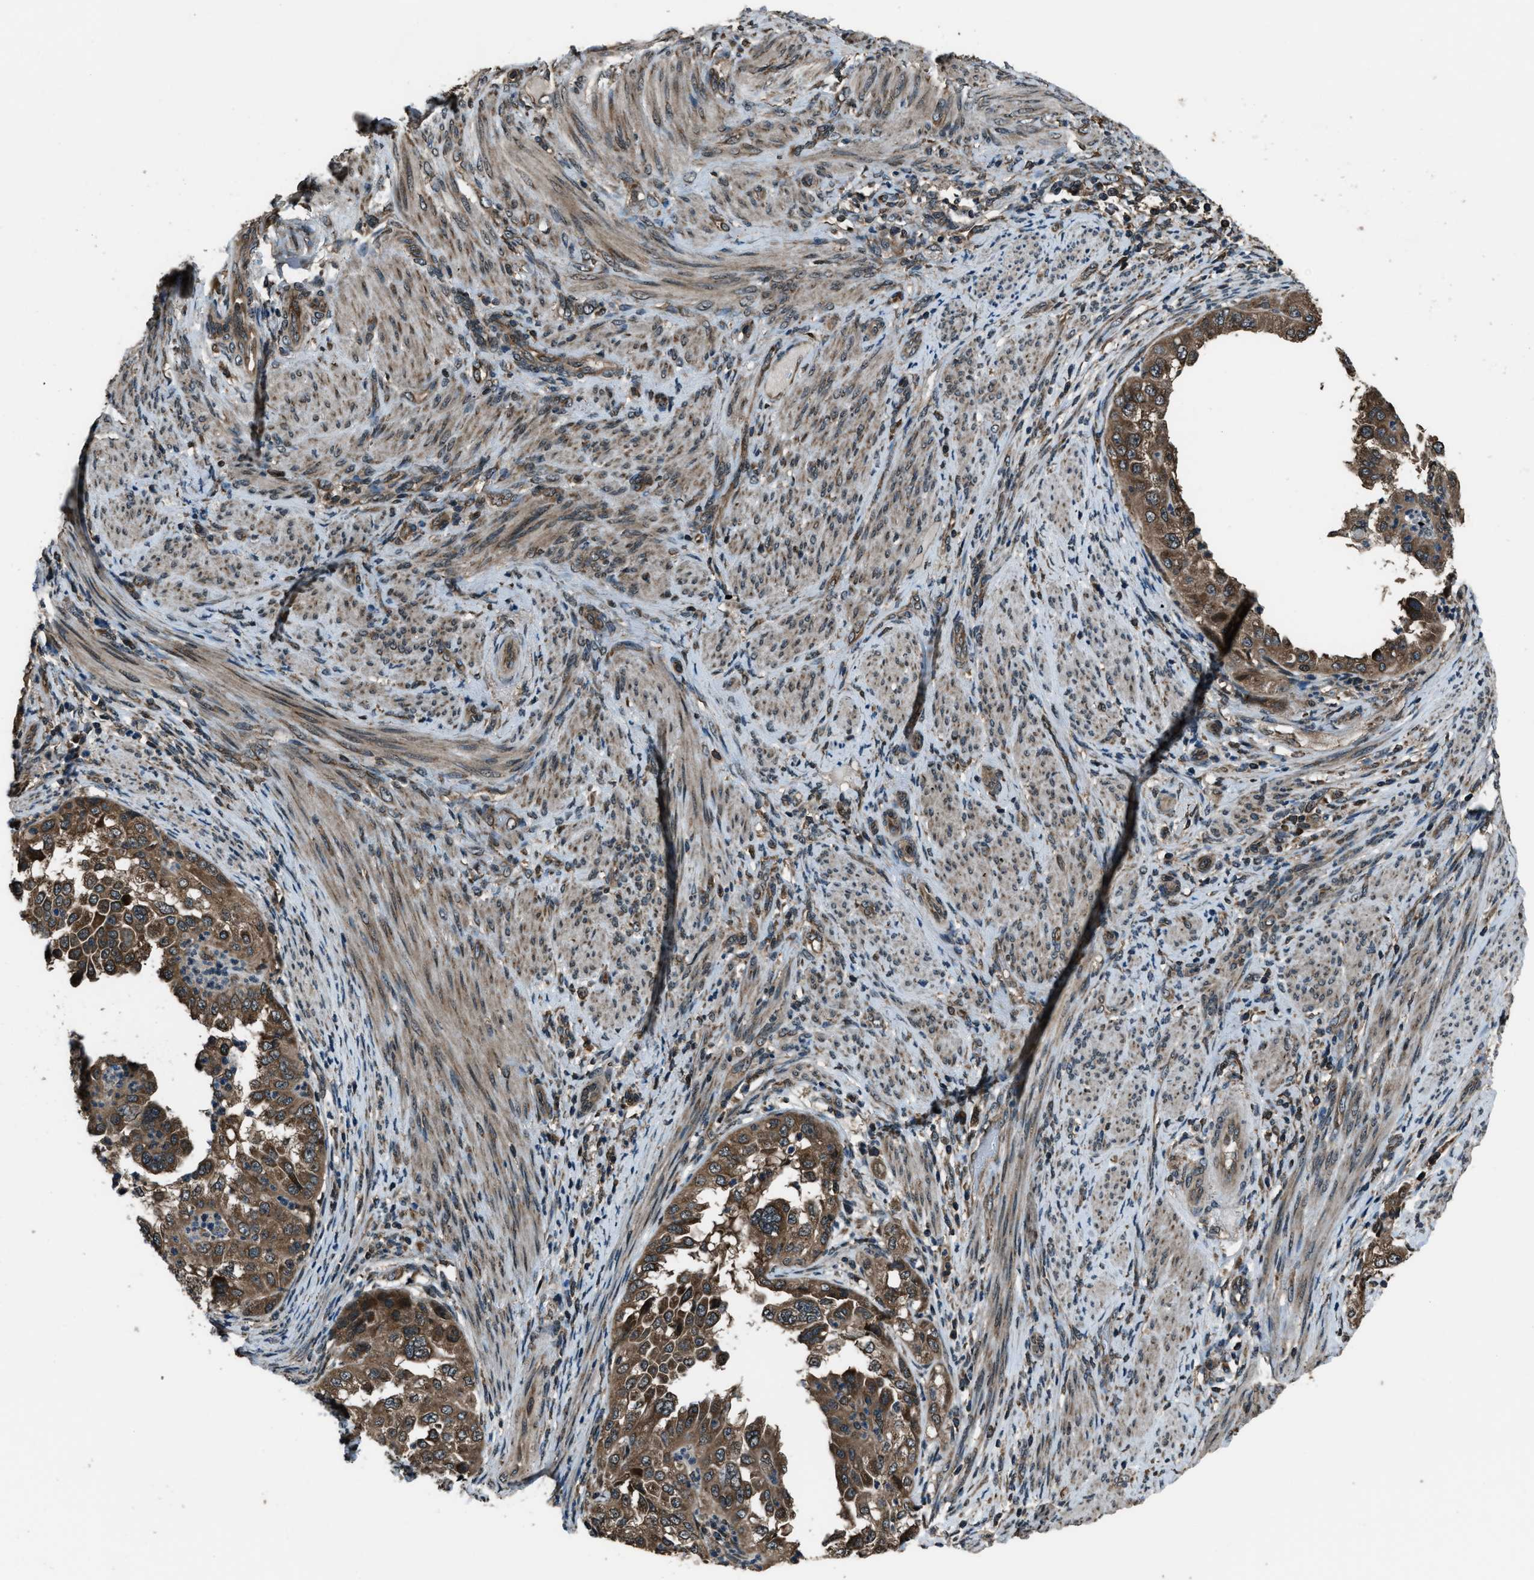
{"staining": {"intensity": "moderate", "quantity": ">75%", "location": "cytoplasmic/membranous"}, "tissue": "endometrial cancer", "cell_type": "Tumor cells", "image_type": "cancer", "snomed": [{"axis": "morphology", "description": "Adenocarcinoma, NOS"}, {"axis": "topography", "description": "Endometrium"}], "caption": "Protein expression analysis of endometrial cancer displays moderate cytoplasmic/membranous expression in approximately >75% of tumor cells. The staining is performed using DAB brown chromogen to label protein expression. The nuclei are counter-stained blue using hematoxylin.", "gene": "TRIM4", "patient": {"sex": "female", "age": 85}}